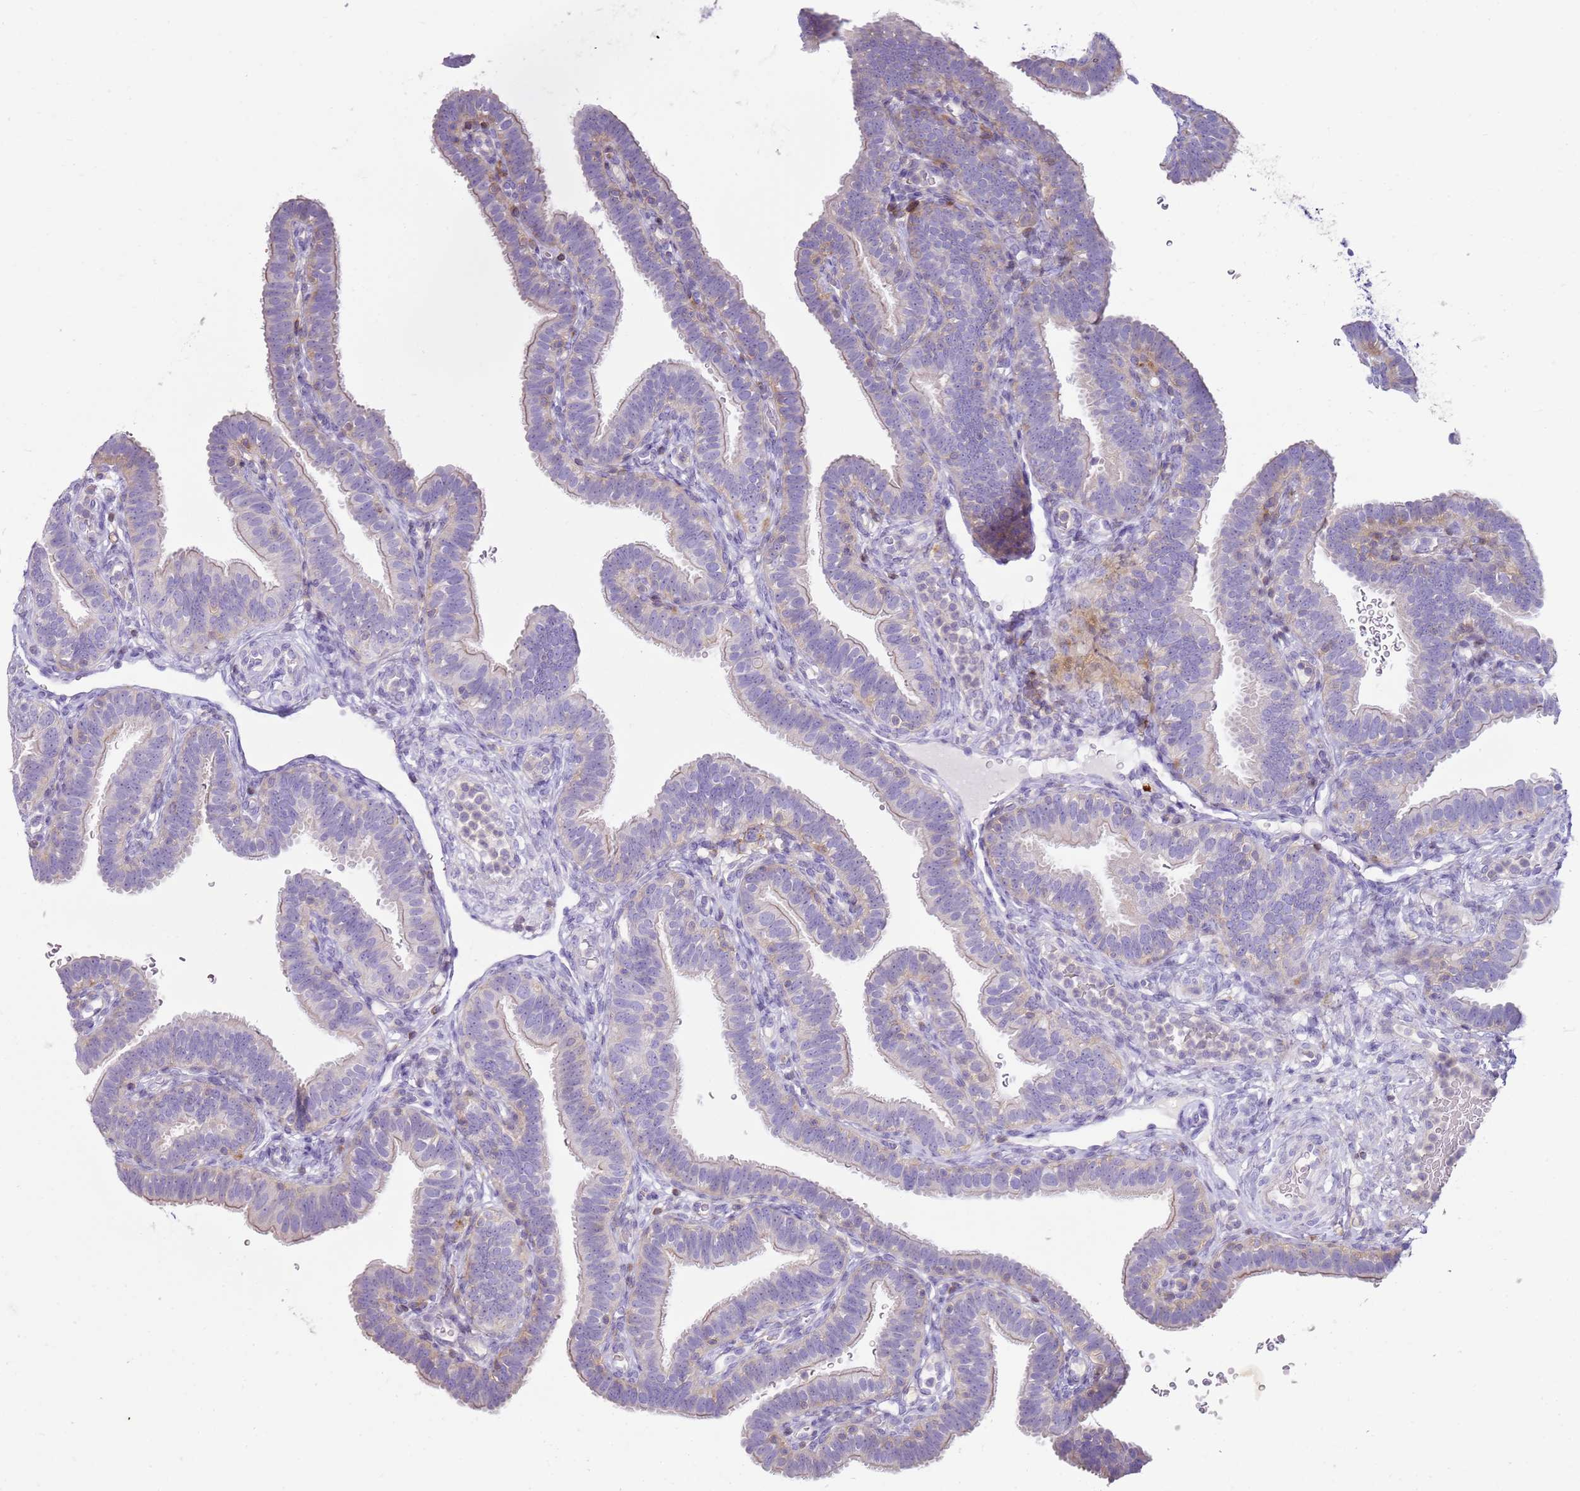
{"staining": {"intensity": "negative", "quantity": "none", "location": "none"}, "tissue": "fallopian tube", "cell_type": "Glandular cells", "image_type": "normal", "snomed": [{"axis": "morphology", "description": "Normal tissue, NOS"}, {"axis": "topography", "description": "Fallopian tube"}], "caption": "Immunohistochemistry image of benign fallopian tube stained for a protein (brown), which displays no staining in glandular cells. (IHC, brightfield microscopy, high magnification).", "gene": "FPR1", "patient": {"sex": "female", "age": 41}}